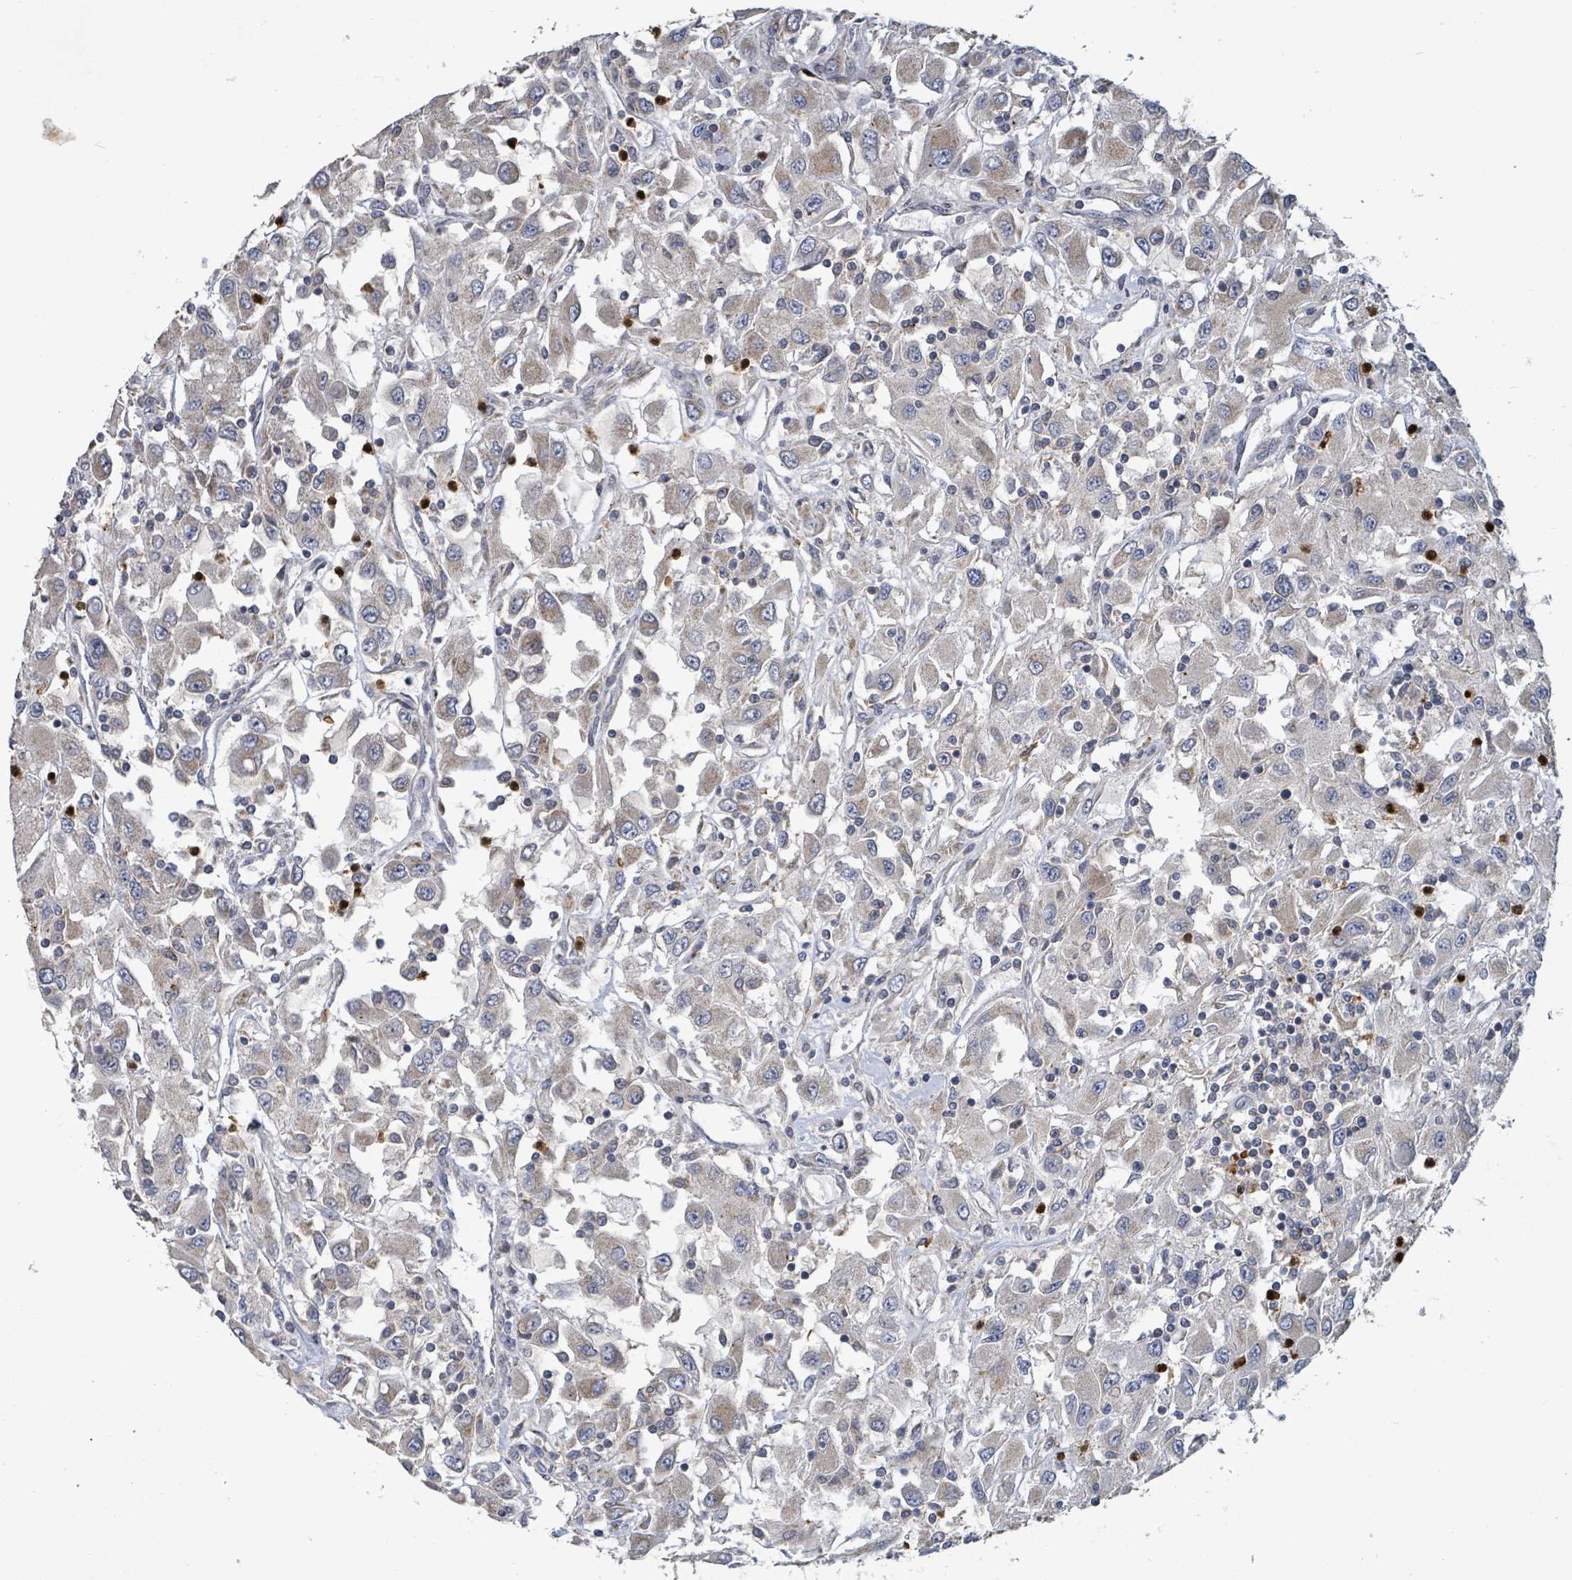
{"staining": {"intensity": "weak", "quantity": ">75%", "location": "cytoplasmic/membranous"}, "tissue": "renal cancer", "cell_type": "Tumor cells", "image_type": "cancer", "snomed": [{"axis": "morphology", "description": "Adenocarcinoma, NOS"}, {"axis": "topography", "description": "Kidney"}], "caption": "The immunohistochemical stain highlights weak cytoplasmic/membranous expression in tumor cells of renal cancer tissue. The staining was performed using DAB (3,3'-diaminobenzidine) to visualize the protein expression in brown, while the nuclei were stained in blue with hematoxylin (Magnification: 20x).", "gene": "COQ6", "patient": {"sex": "female", "age": 67}}